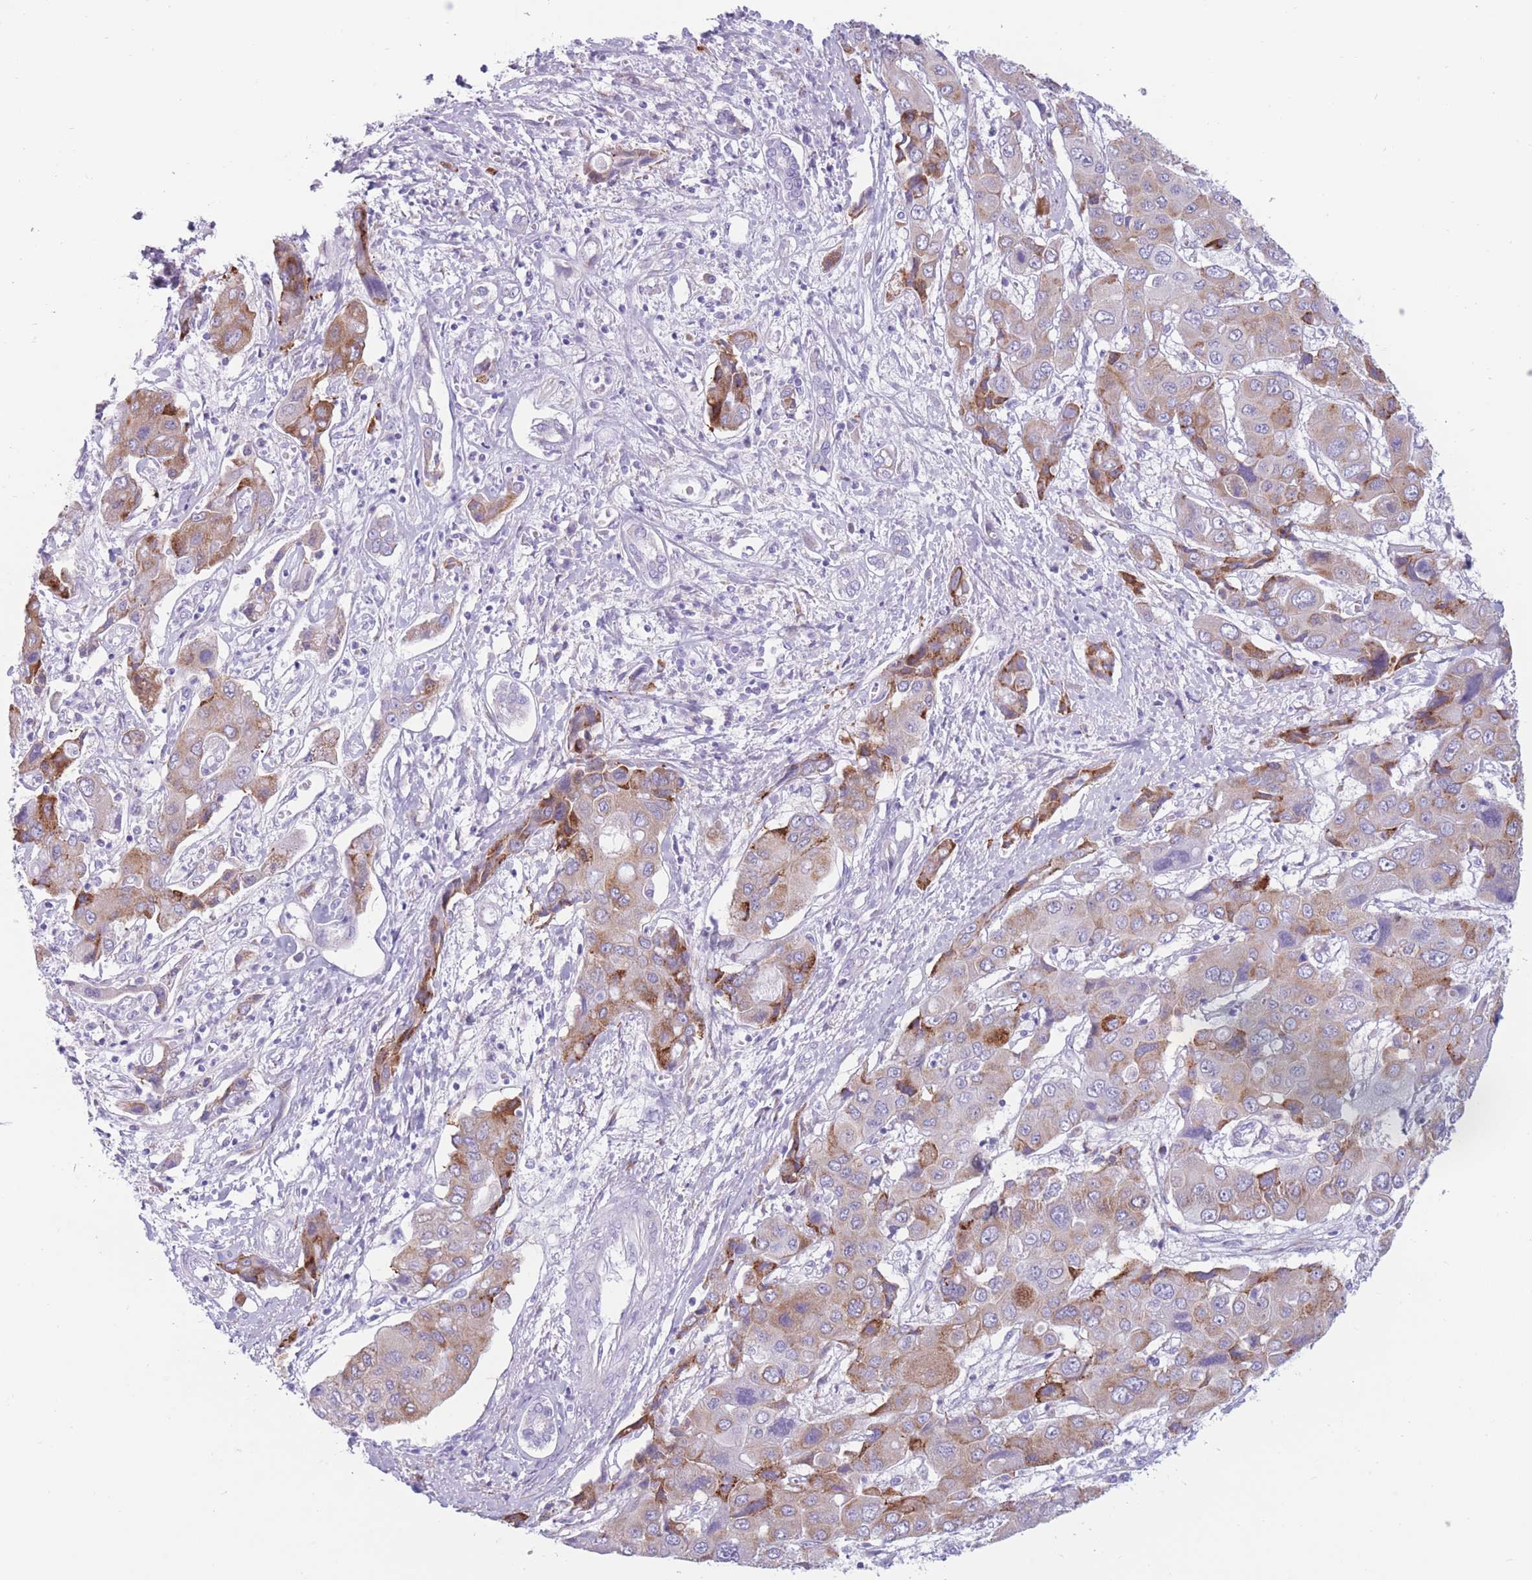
{"staining": {"intensity": "moderate", "quantity": "25%-75%", "location": "cytoplasmic/membranous"}, "tissue": "liver cancer", "cell_type": "Tumor cells", "image_type": "cancer", "snomed": [{"axis": "morphology", "description": "Cholangiocarcinoma"}, {"axis": "topography", "description": "Liver"}], "caption": "Immunohistochemical staining of liver cholangiocarcinoma reveals medium levels of moderate cytoplasmic/membranous expression in approximately 25%-75% of tumor cells.", "gene": "COL27A1", "patient": {"sex": "male", "age": 67}}